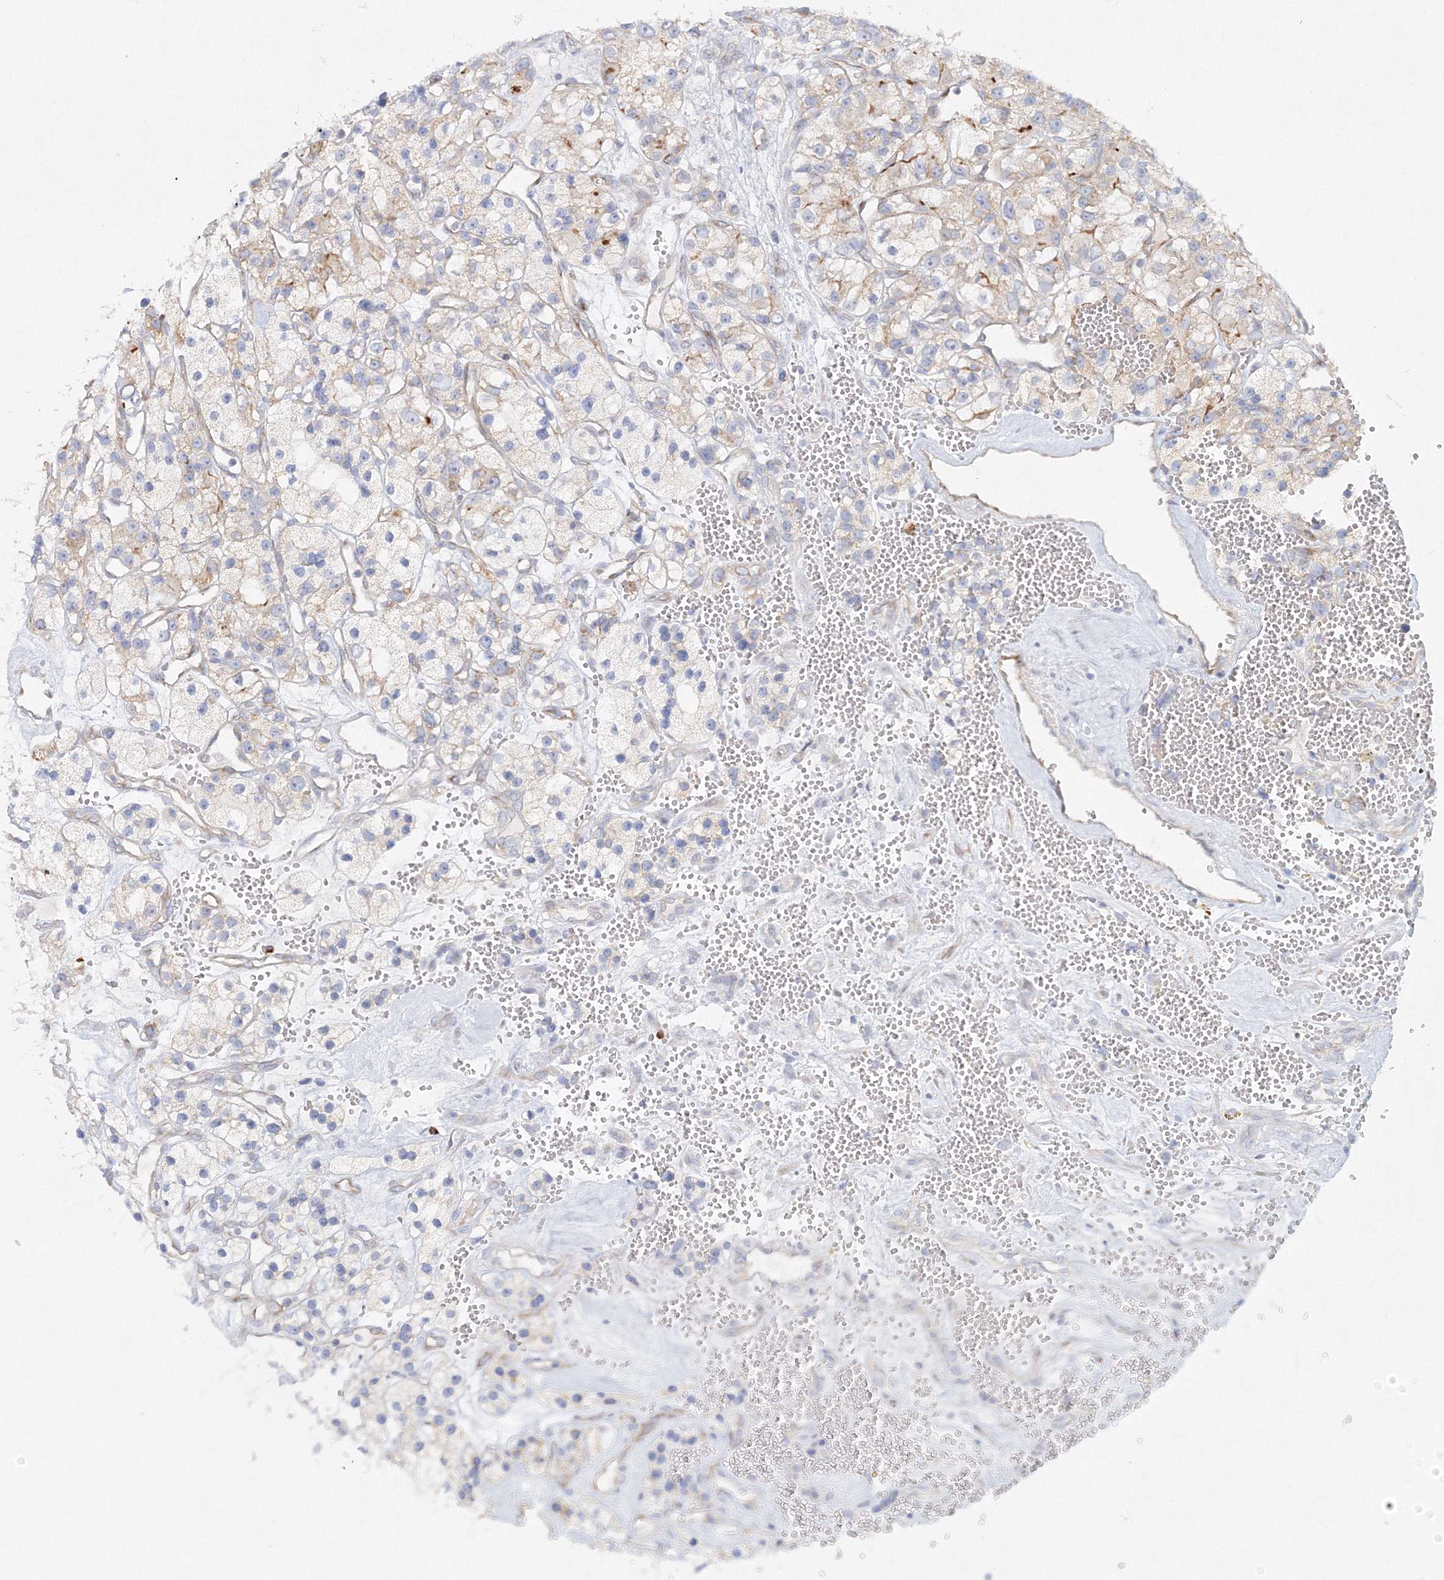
{"staining": {"intensity": "weak", "quantity": "25%-75%", "location": "cytoplasmic/membranous"}, "tissue": "renal cancer", "cell_type": "Tumor cells", "image_type": "cancer", "snomed": [{"axis": "morphology", "description": "Adenocarcinoma, NOS"}, {"axis": "topography", "description": "Kidney"}], "caption": "This micrograph displays immunohistochemistry staining of renal adenocarcinoma, with low weak cytoplasmic/membranous staining in approximately 25%-75% of tumor cells.", "gene": "DNAH1", "patient": {"sex": "female", "age": 57}}